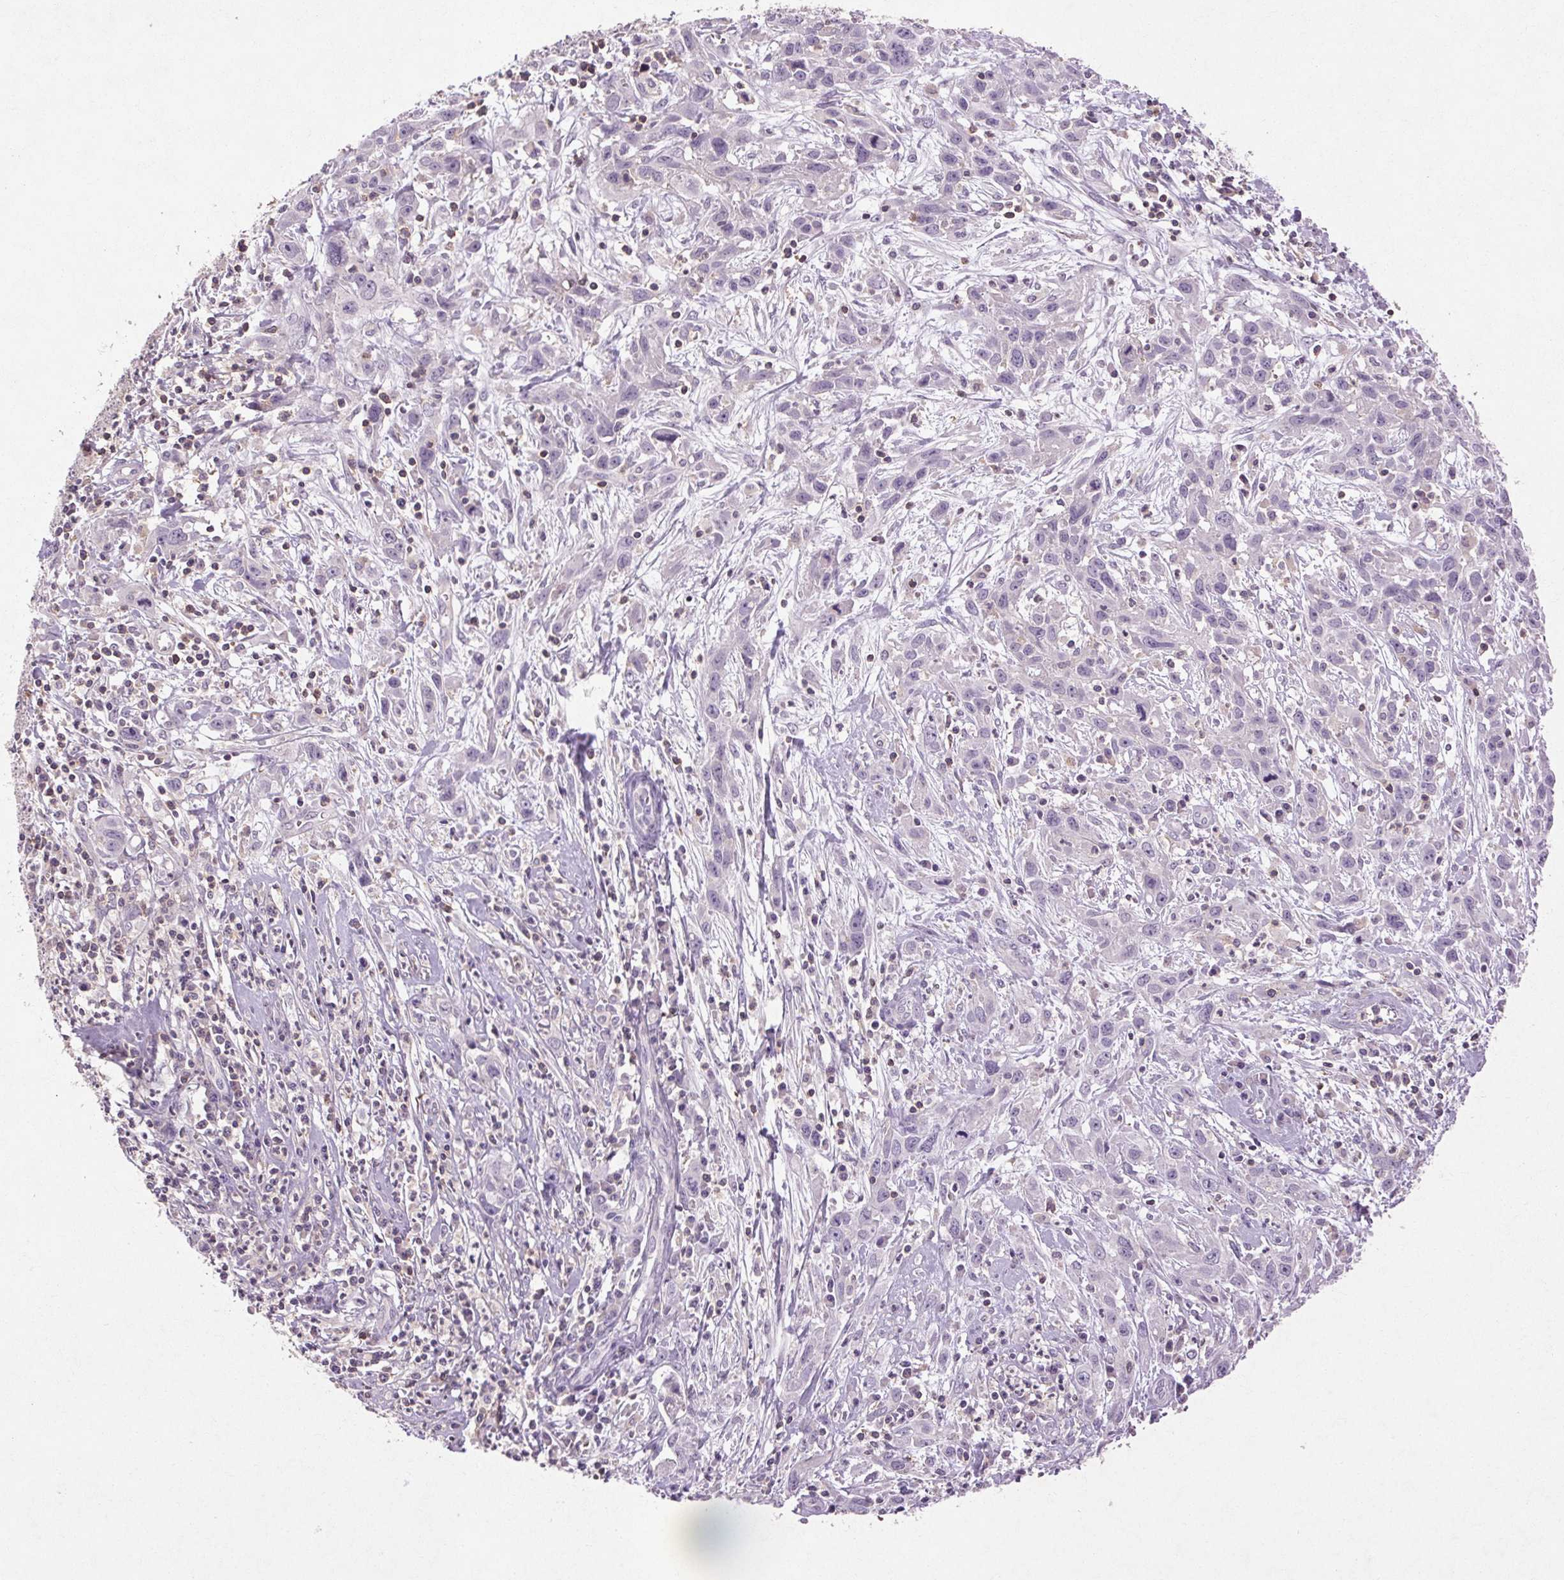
{"staining": {"intensity": "negative", "quantity": "none", "location": "none"}, "tissue": "cervical cancer", "cell_type": "Tumor cells", "image_type": "cancer", "snomed": [{"axis": "morphology", "description": "Squamous cell carcinoma, NOS"}, {"axis": "topography", "description": "Cervix"}], "caption": "Squamous cell carcinoma (cervical) stained for a protein using IHC demonstrates no positivity tumor cells.", "gene": "FNDC7", "patient": {"sex": "female", "age": 38}}